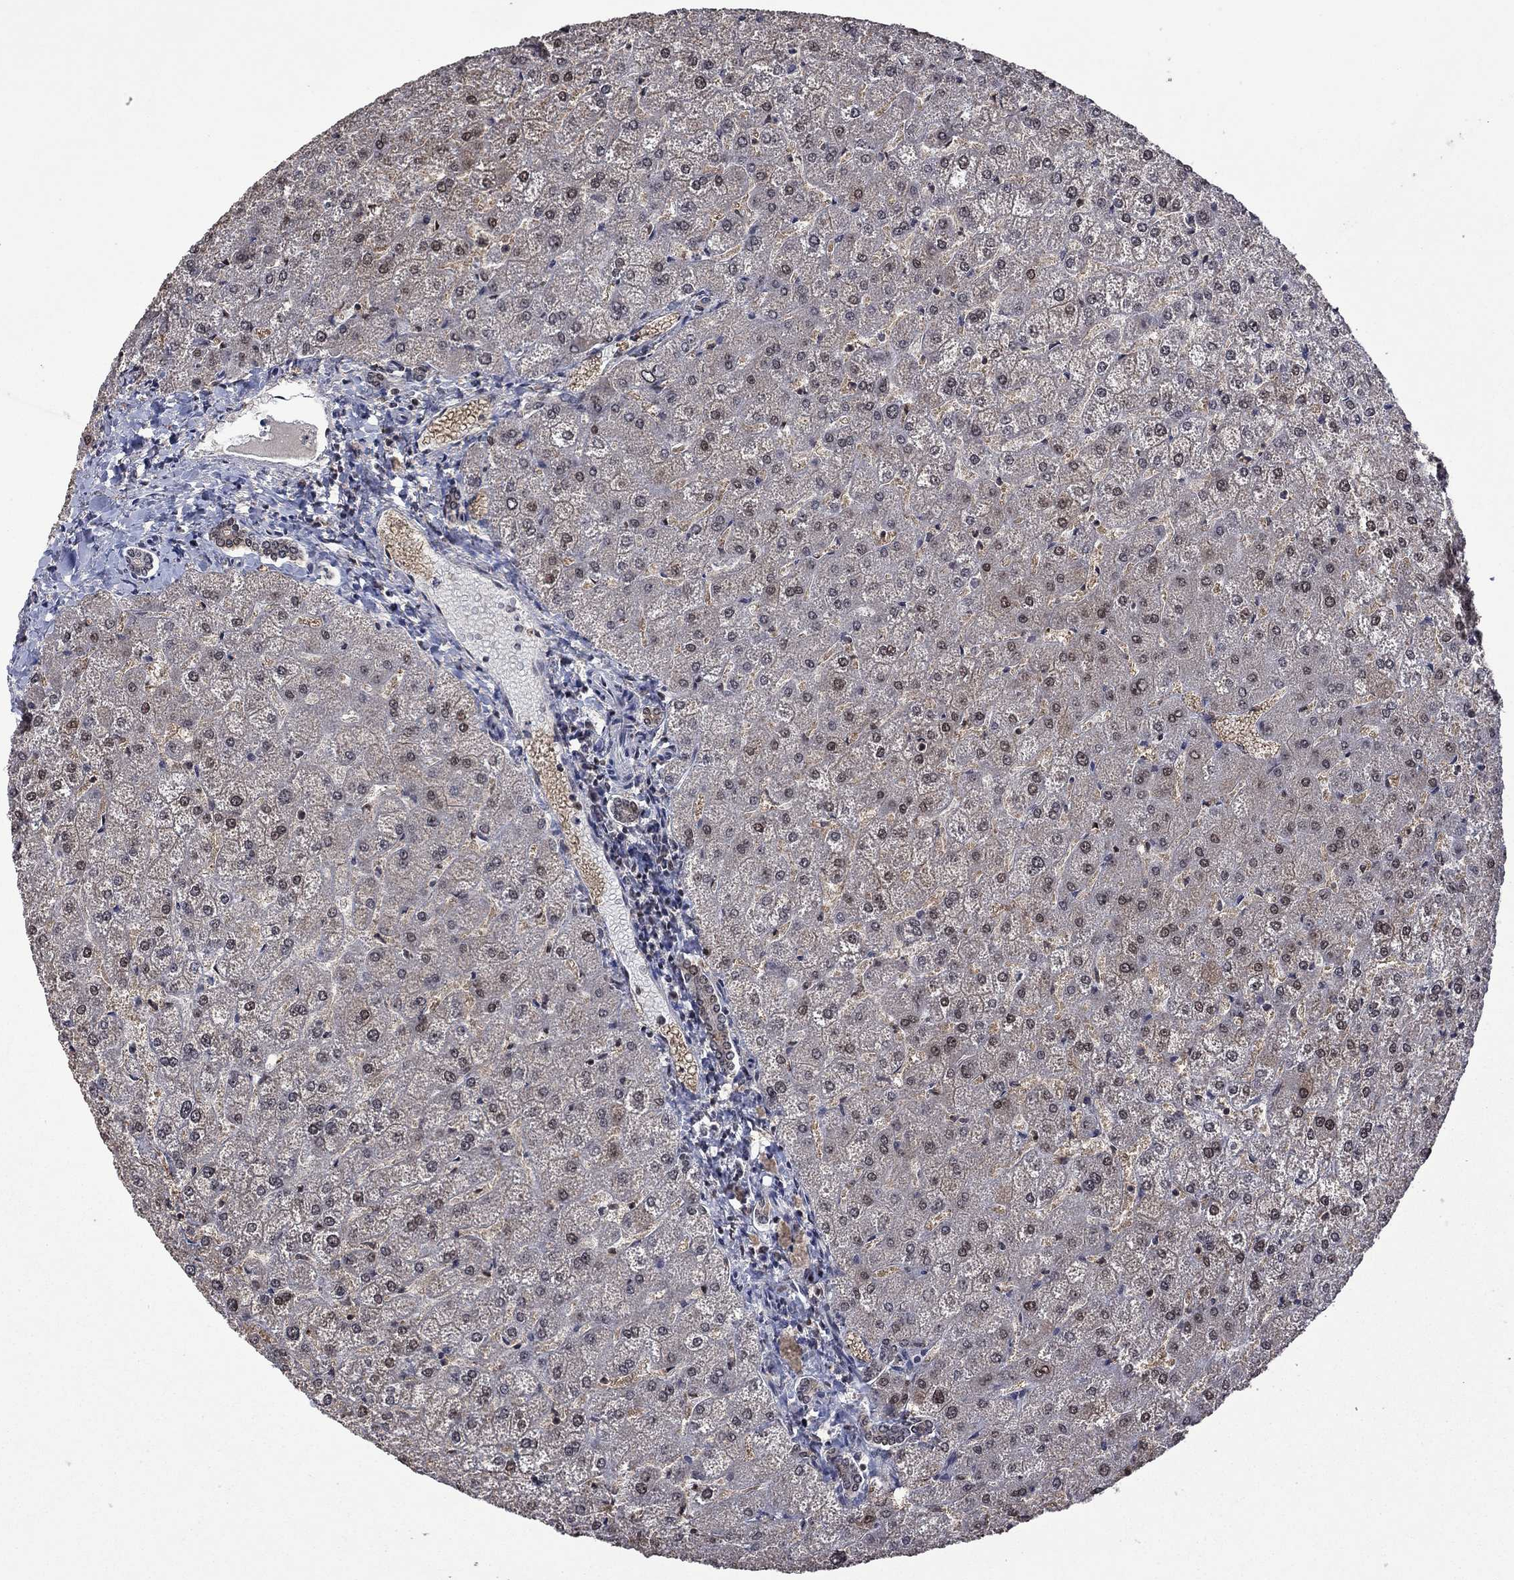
{"staining": {"intensity": "negative", "quantity": "none", "location": "none"}, "tissue": "liver", "cell_type": "Cholangiocytes", "image_type": "normal", "snomed": [{"axis": "morphology", "description": "Normal tissue, NOS"}, {"axis": "topography", "description": "Liver"}], "caption": "Image shows no protein positivity in cholangiocytes of benign liver.", "gene": "FBLL1", "patient": {"sex": "female", "age": 32}}